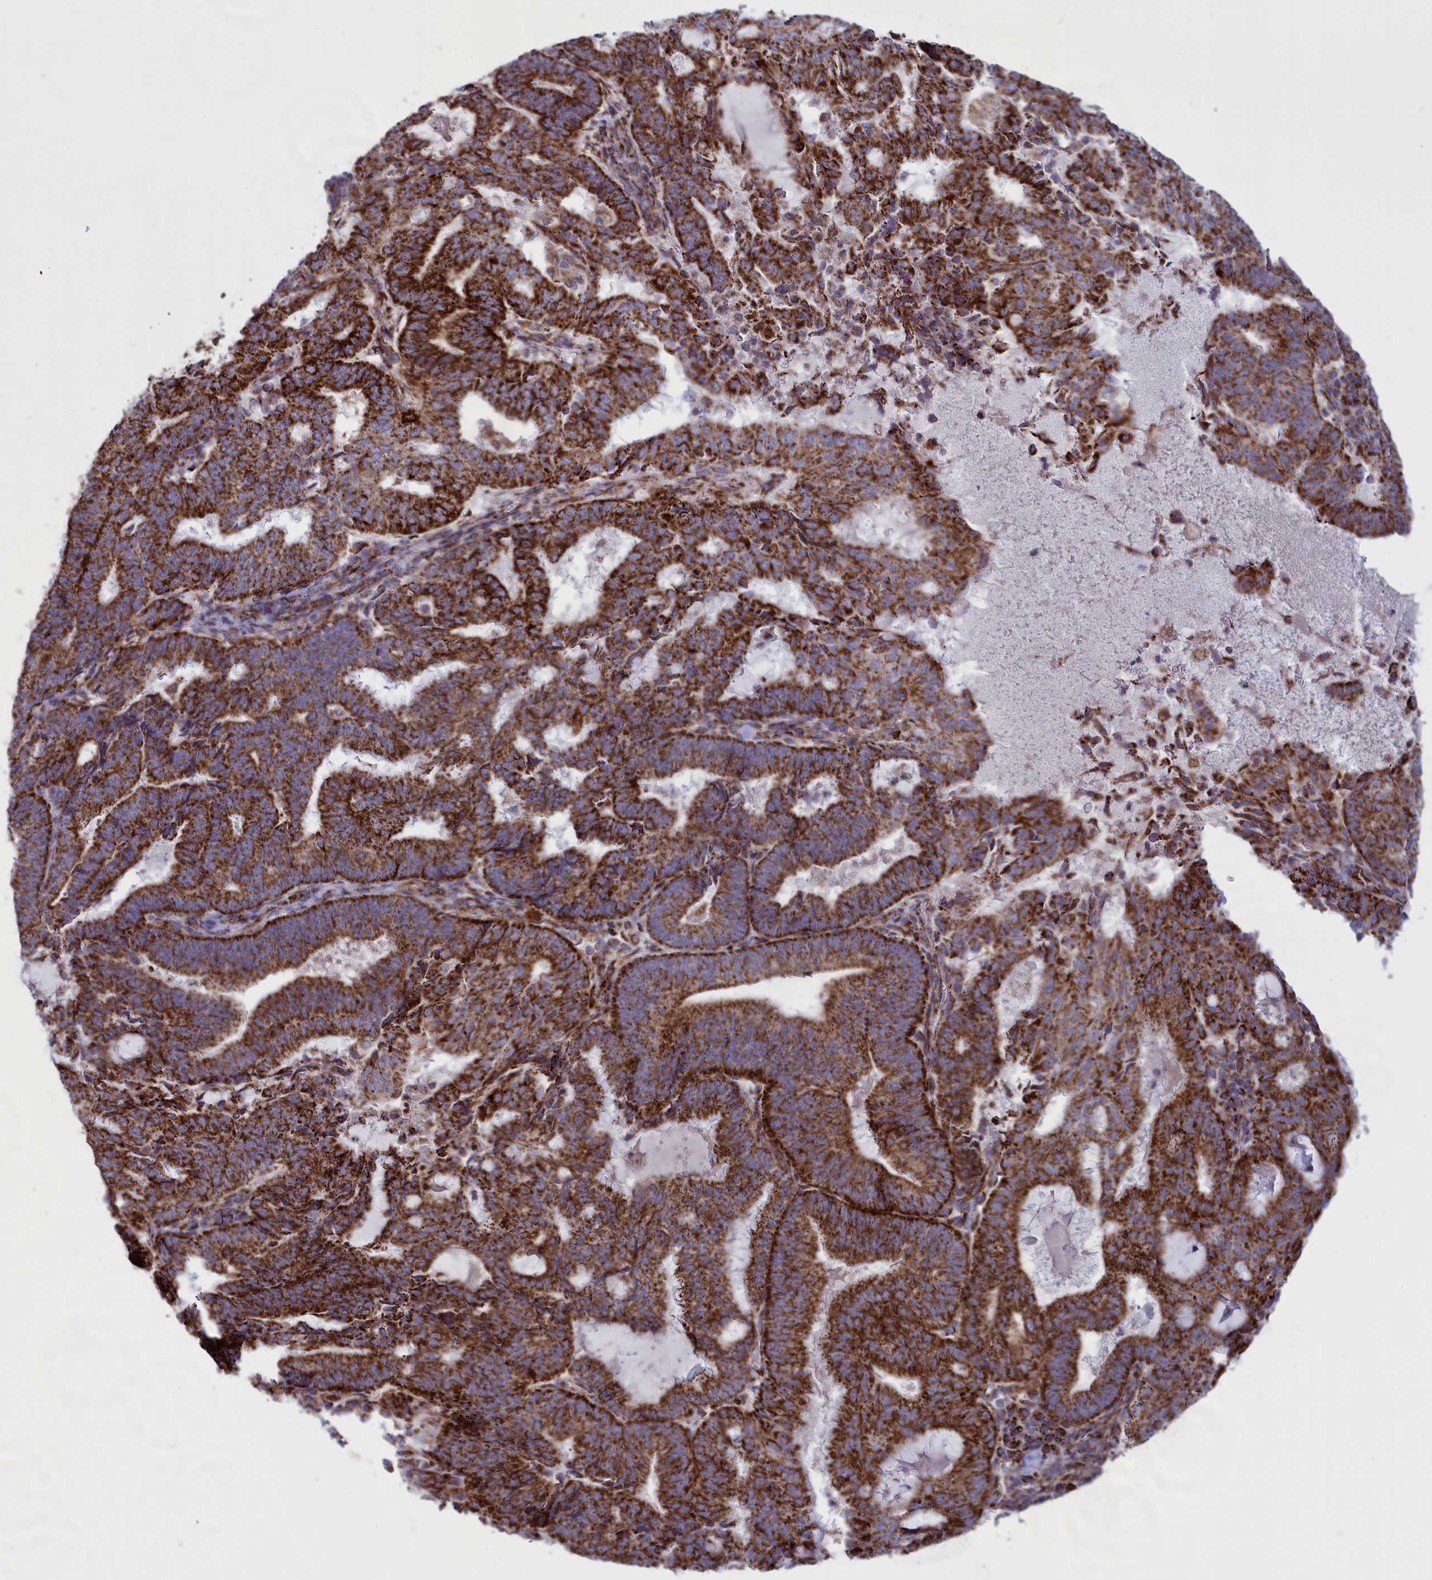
{"staining": {"intensity": "strong", "quantity": ">75%", "location": "cytoplasmic/membranous"}, "tissue": "endometrial cancer", "cell_type": "Tumor cells", "image_type": "cancer", "snomed": [{"axis": "morphology", "description": "Adenocarcinoma, NOS"}, {"axis": "topography", "description": "Endometrium"}], "caption": "Approximately >75% of tumor cells in endometrial adenocarcinoma demonstrate strong cytoplasmic/membranous protein expression as visualized by brown immunohistochemical staining.", "gene": "ISOC2", "patient": {"sex": "female", "age": 70}}